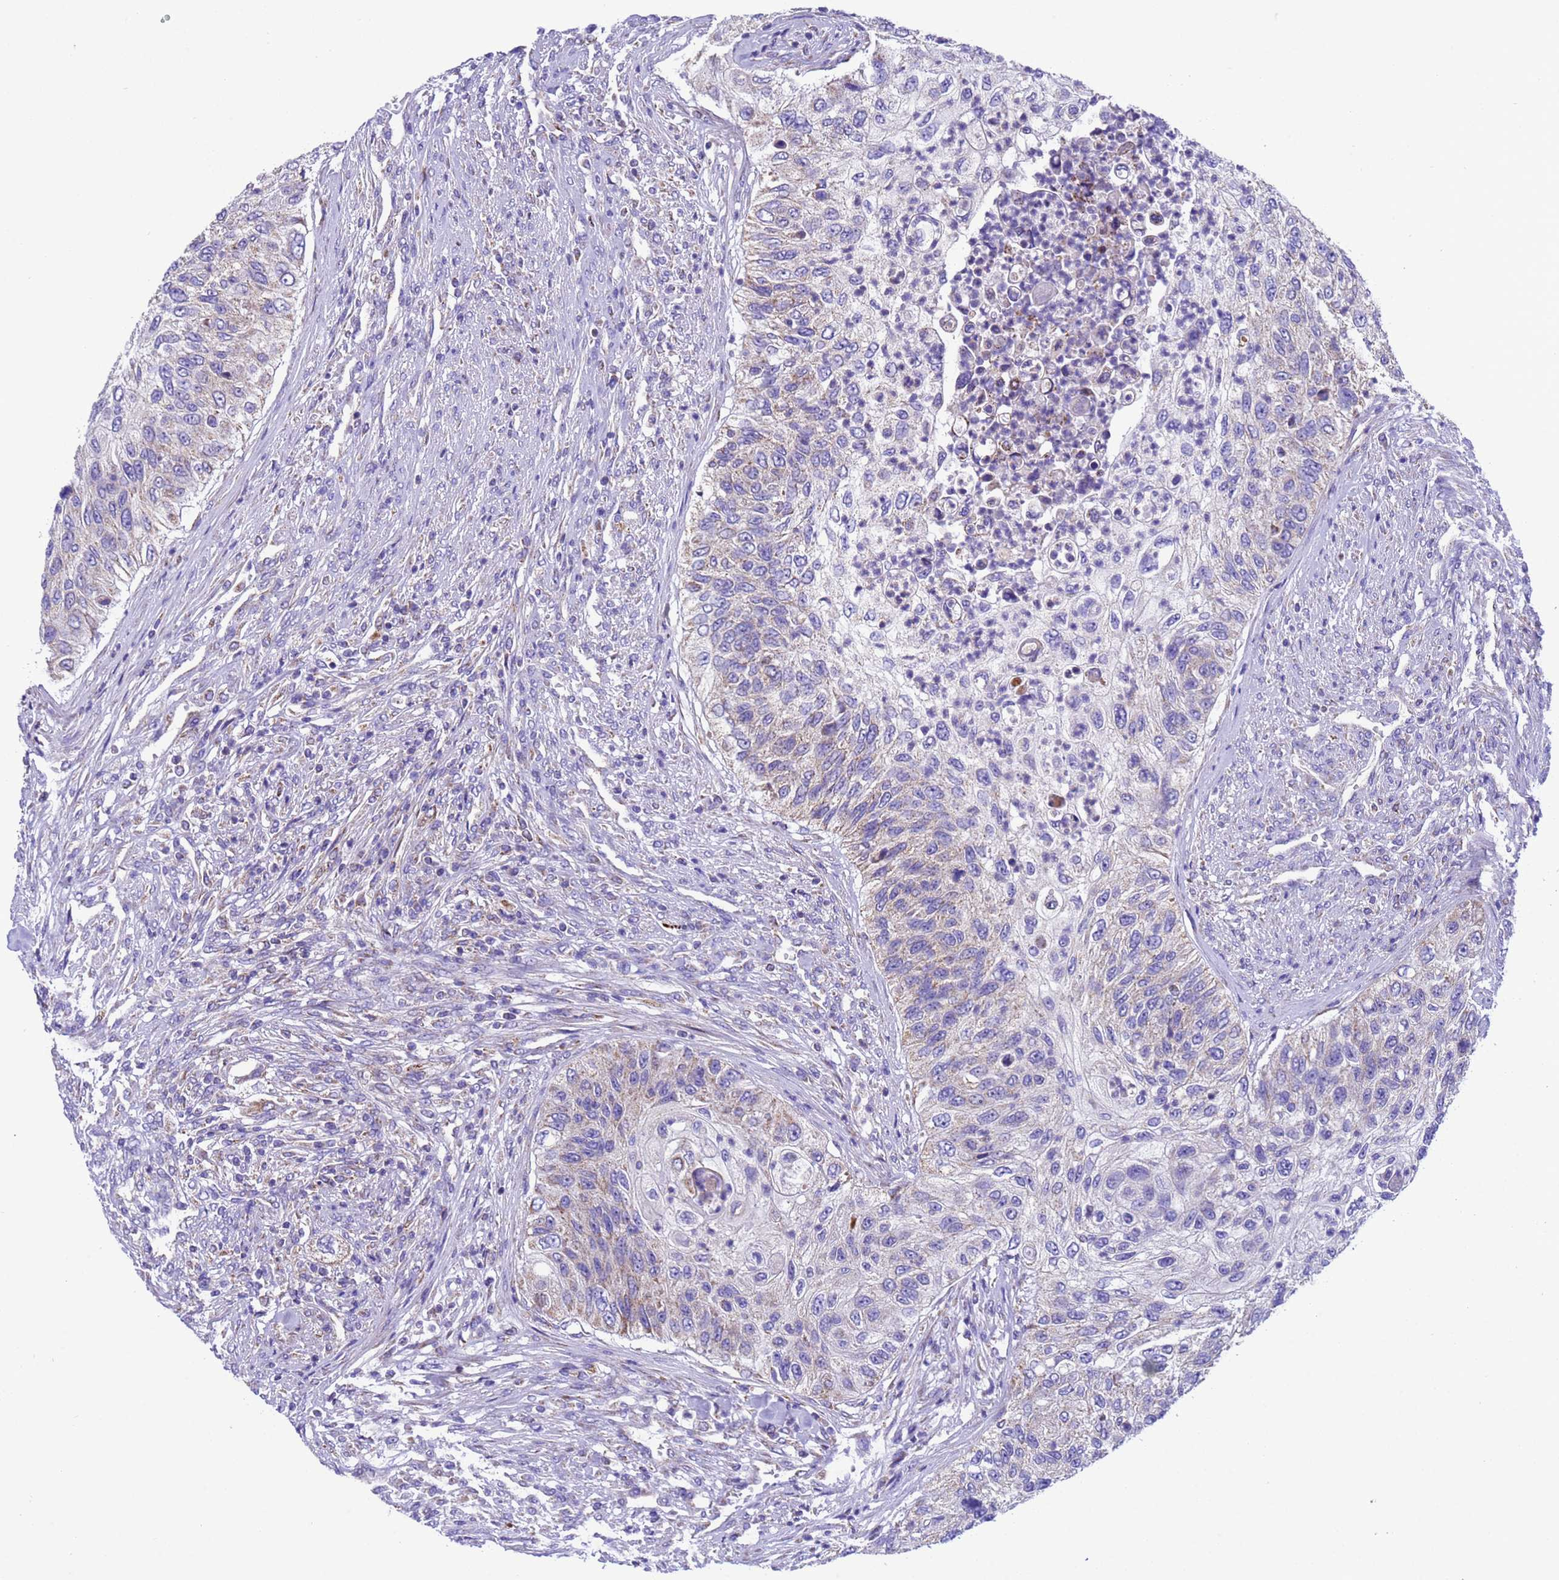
{"staining": {"intensity": "weak", "quantity": "<25%", "location": "cytoplasmic/membranous"}, "tissue": "urothelial cancer", "cell_type": "Tumor cells", "image_type": "cancer", "snomed": [{"axis": "morphology", "description": "Urothelial carcinoma, High grade"}, {"axis": "topography", "description": "Urinary bladder"}], "caption": "Immunohistochemistry histopathology image of neoplastic tissue: human urothelial carcinoma (high-grade) stained with DAB displays no significant protein staining in tumor cells.", "gene": "CCDC191", "patient": {"sex": "female", "age": 60}}